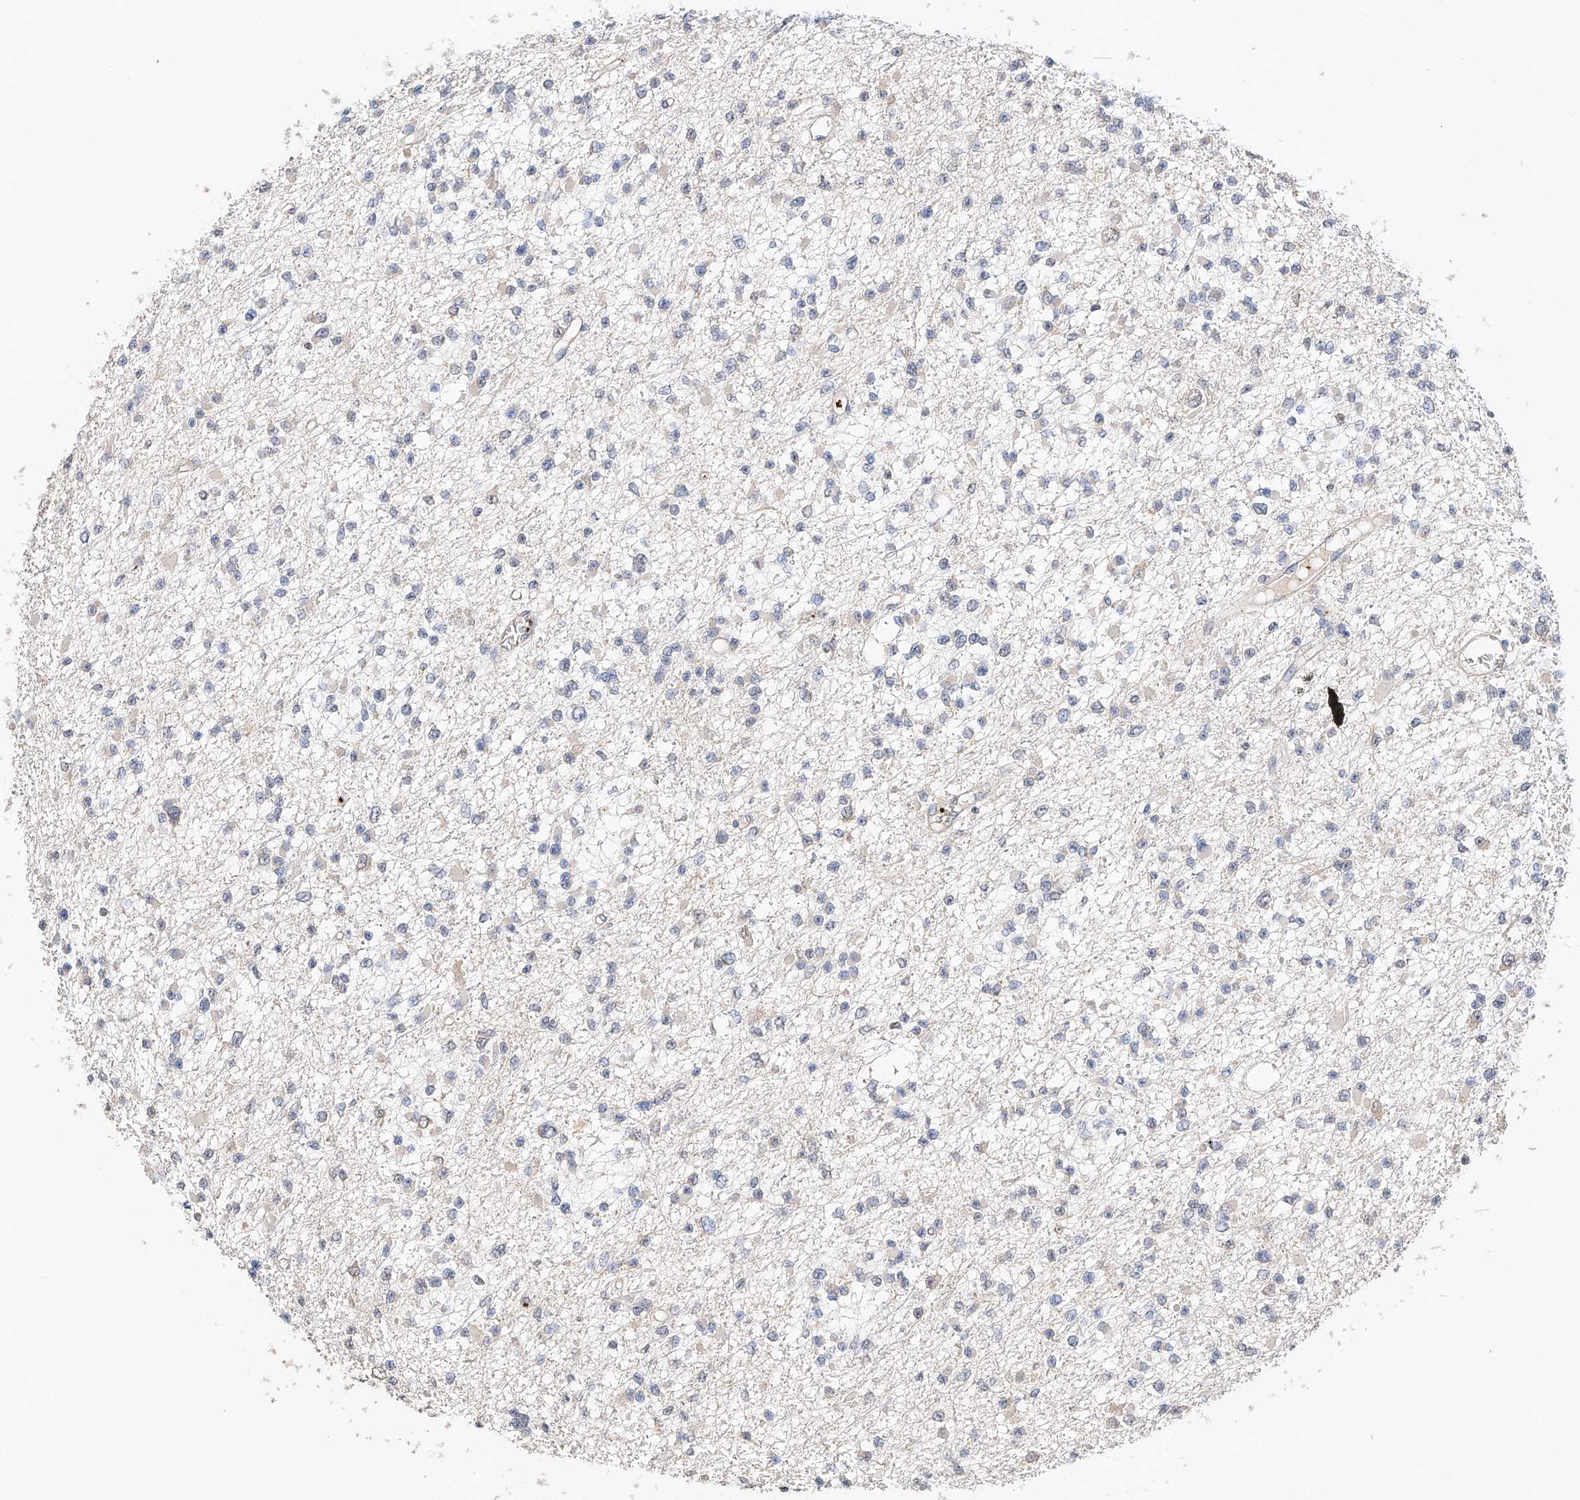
{"staining": {"intensity": "negative", "quantity": "none", "location": "none"}, "tissue": "glioma", "cell_type": "Tumor cells", "image_type": "cancer", "snomed": [{"axis": "morphology", "description": "Glioma, malignant, Low grade"}, {"axis": "topography", "description": "Brain"}], "caption": "Protein analysis of glioma displays no significant positivity in tumor cells.", "gene": "ZFHX2", "patient": {"sex": "female", "age": 22}}